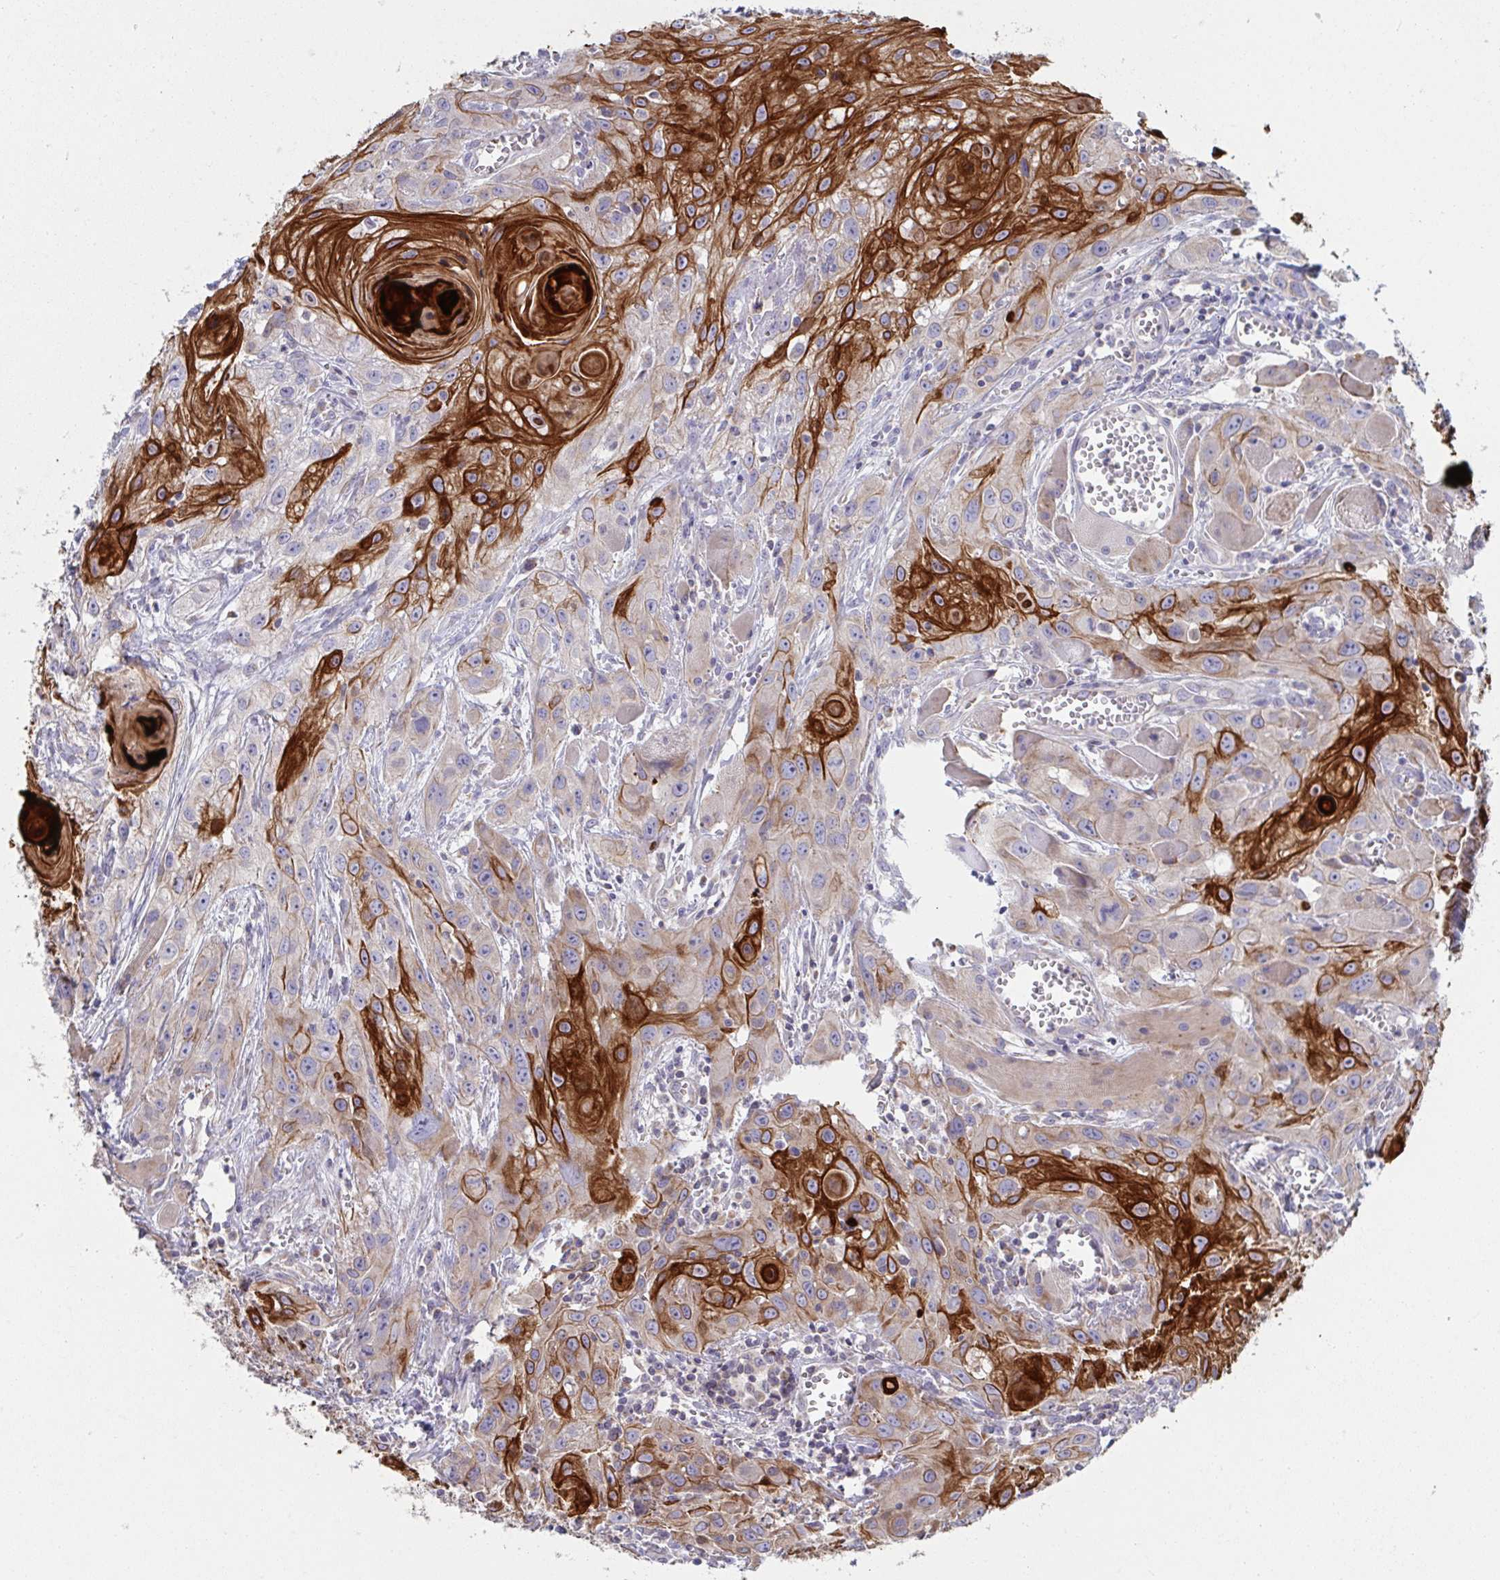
{"staining": {"intensity": "strong", "quantity": "25%-75%", "location": "cytoplasmic/membranous"}, "tissue": "head and neck cancer", "cell_type": "Tumor cells", "image_type": "cancer", "snomed": [{"axis": "morphology", "description": "Squamous cell carcinoma, NOS"}, {"axis": "topography", "description": "Oral tissue"}, {"axis": "topography", "description": "Head-Neck"}], "caption": "Protein expression analysis of head and neck cancer reveals strong cytoplasmic/membranous positivity in about 25%-75% of tumor cells. The staining was performed using DAB to visualize the protein expression in brown, while the nuclei were stained in blue with hematoxylin (Magnification: 20x).", "gene": "NDUFA7", "patient": {"sex": "male", "age": 58}}